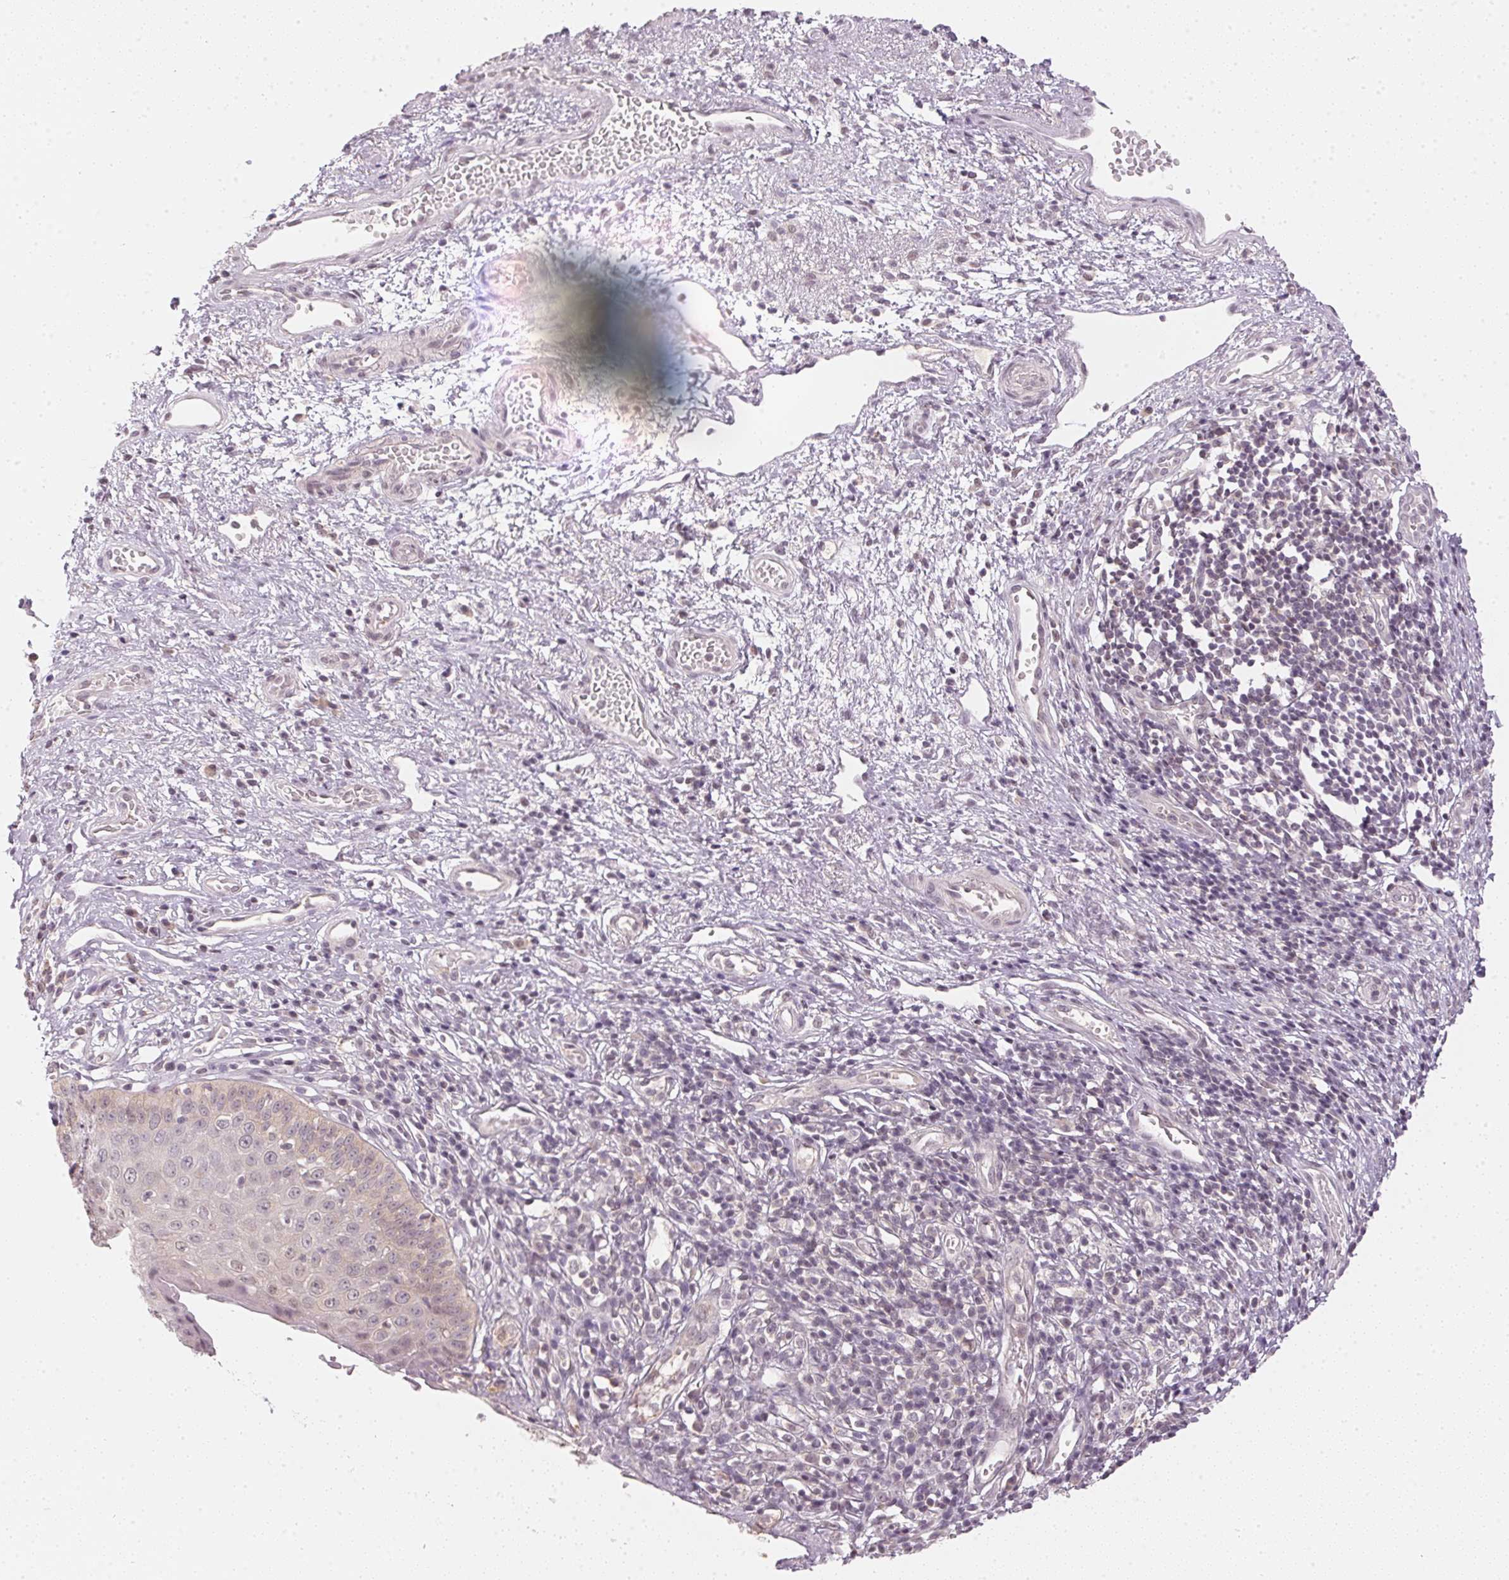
{"staining": {"intensity": "weak", "quantity": "<25%", "location": "cytoplasmic/membranous,nuclear"}, "tissue": "esophagus", "cell_type": "Squamous epithelial cells", "image_type": "normal", "snomed": [{"axis": "morphology", "description": "Normal tissue, NOS"}, {"axis": "topography", "description": "Esophagus"}], "caption": "This is an IHC image of benign esophagus. There is no staining in squamous epithelial cells.", "gene": "KPRP", "patient": {"sex": "male", "age": 71}}